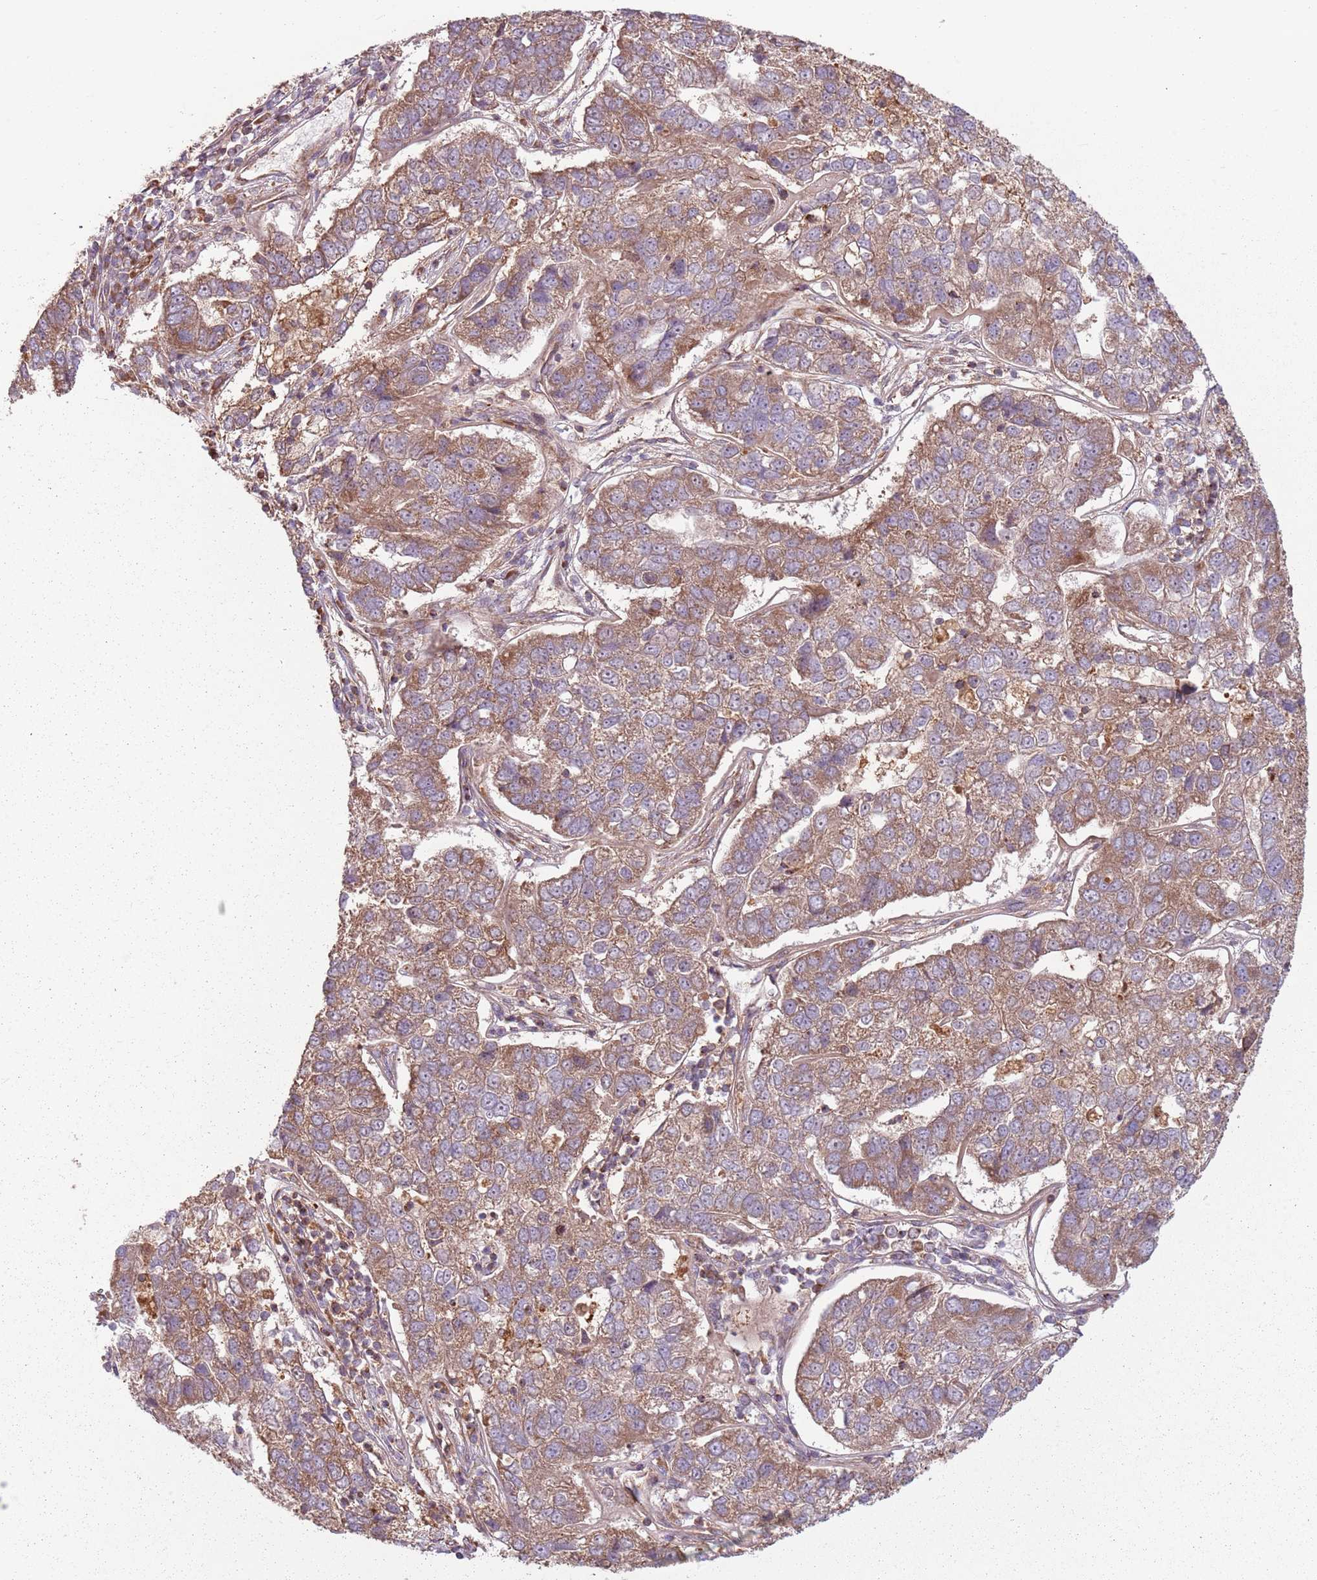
{"staining": {"intensity": "moderate", "quantity": ">75%", "location": "cytoplasmic/membranous"}, "tissue": "pancreatic cancer", "cell_type": "Tumor cells", "image_type": "cancer", "snomed": [{"axis": "morphology", "description": "Adenocarcinoma, NOS"}, {"axis": "topography", "description": "Pancreas"}], "caption": "DAB immunohistochemical staining of human pancreatic adenocarcinoma demonstrates moderate cytoplasmic/membranous protein positivity in about >75% of tumor cells. The staining was performed using DAB to visualize the protein expression in brown, while the nuclei were stained in blue with hematoxylin (Magnification: 20x).", "gene": "RPL21", "patient": {"sex": "female", "age": 61}}